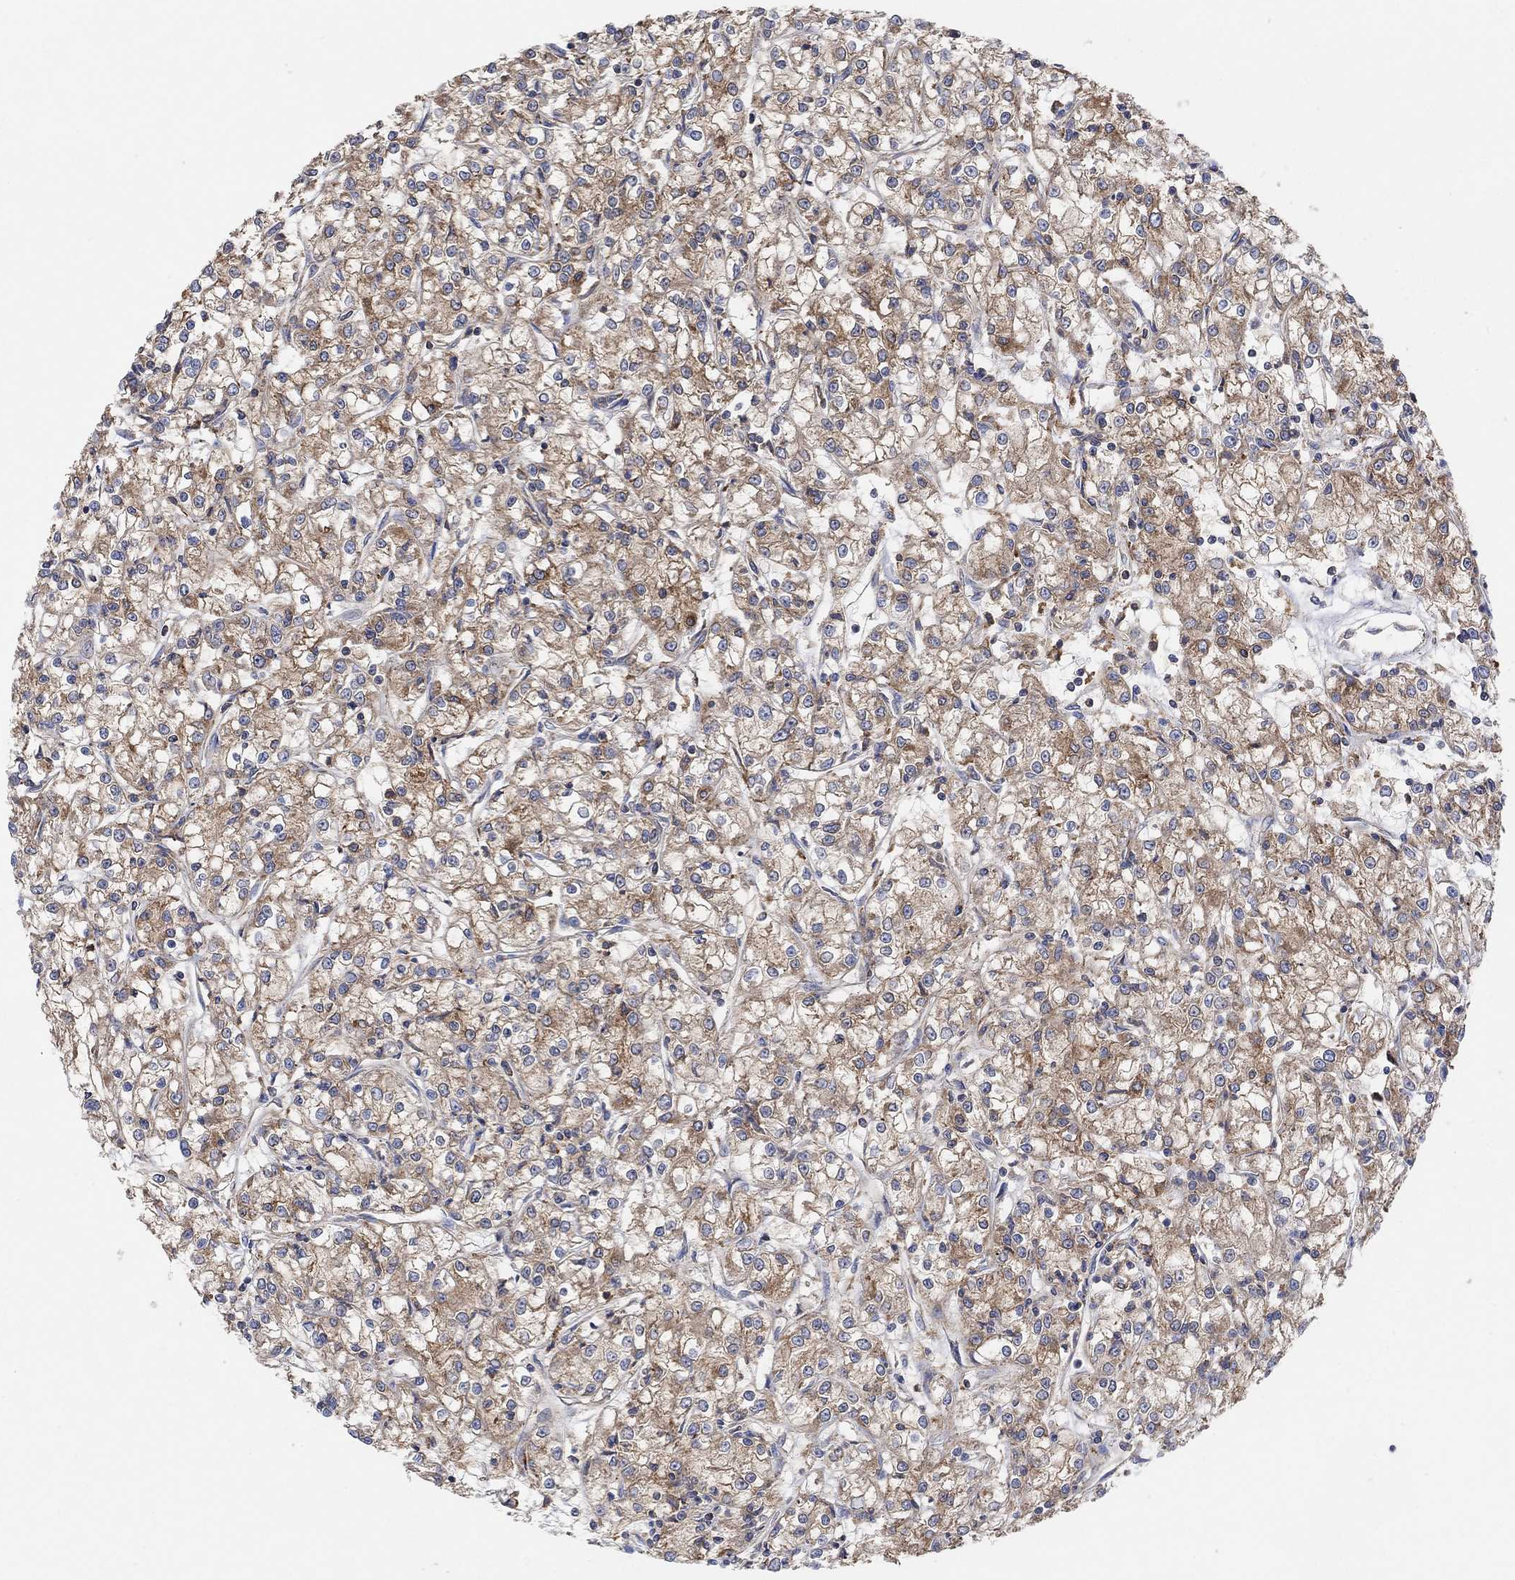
{"staining": {"intensity": "moderate", "quantity": "25%-75%", "location": "cytoplasmic/membranous"}, "tissue": "renal cancer", "cell_type": "Tumor cells", "image_type": "cancer", "snomed": [{"axis": "morphology", "description": "Adenocarcinoma, NOS"}, {"axis": "topography", "description": "Kidney"}], "caption": "Renal adenocarcinoma tissue displays moderate cytoplasmic/membranous expression in approximately 25%-75% of tumor cells", "gene": "BLOC1S3", "patient": {"sex": "female", "age": 59}}